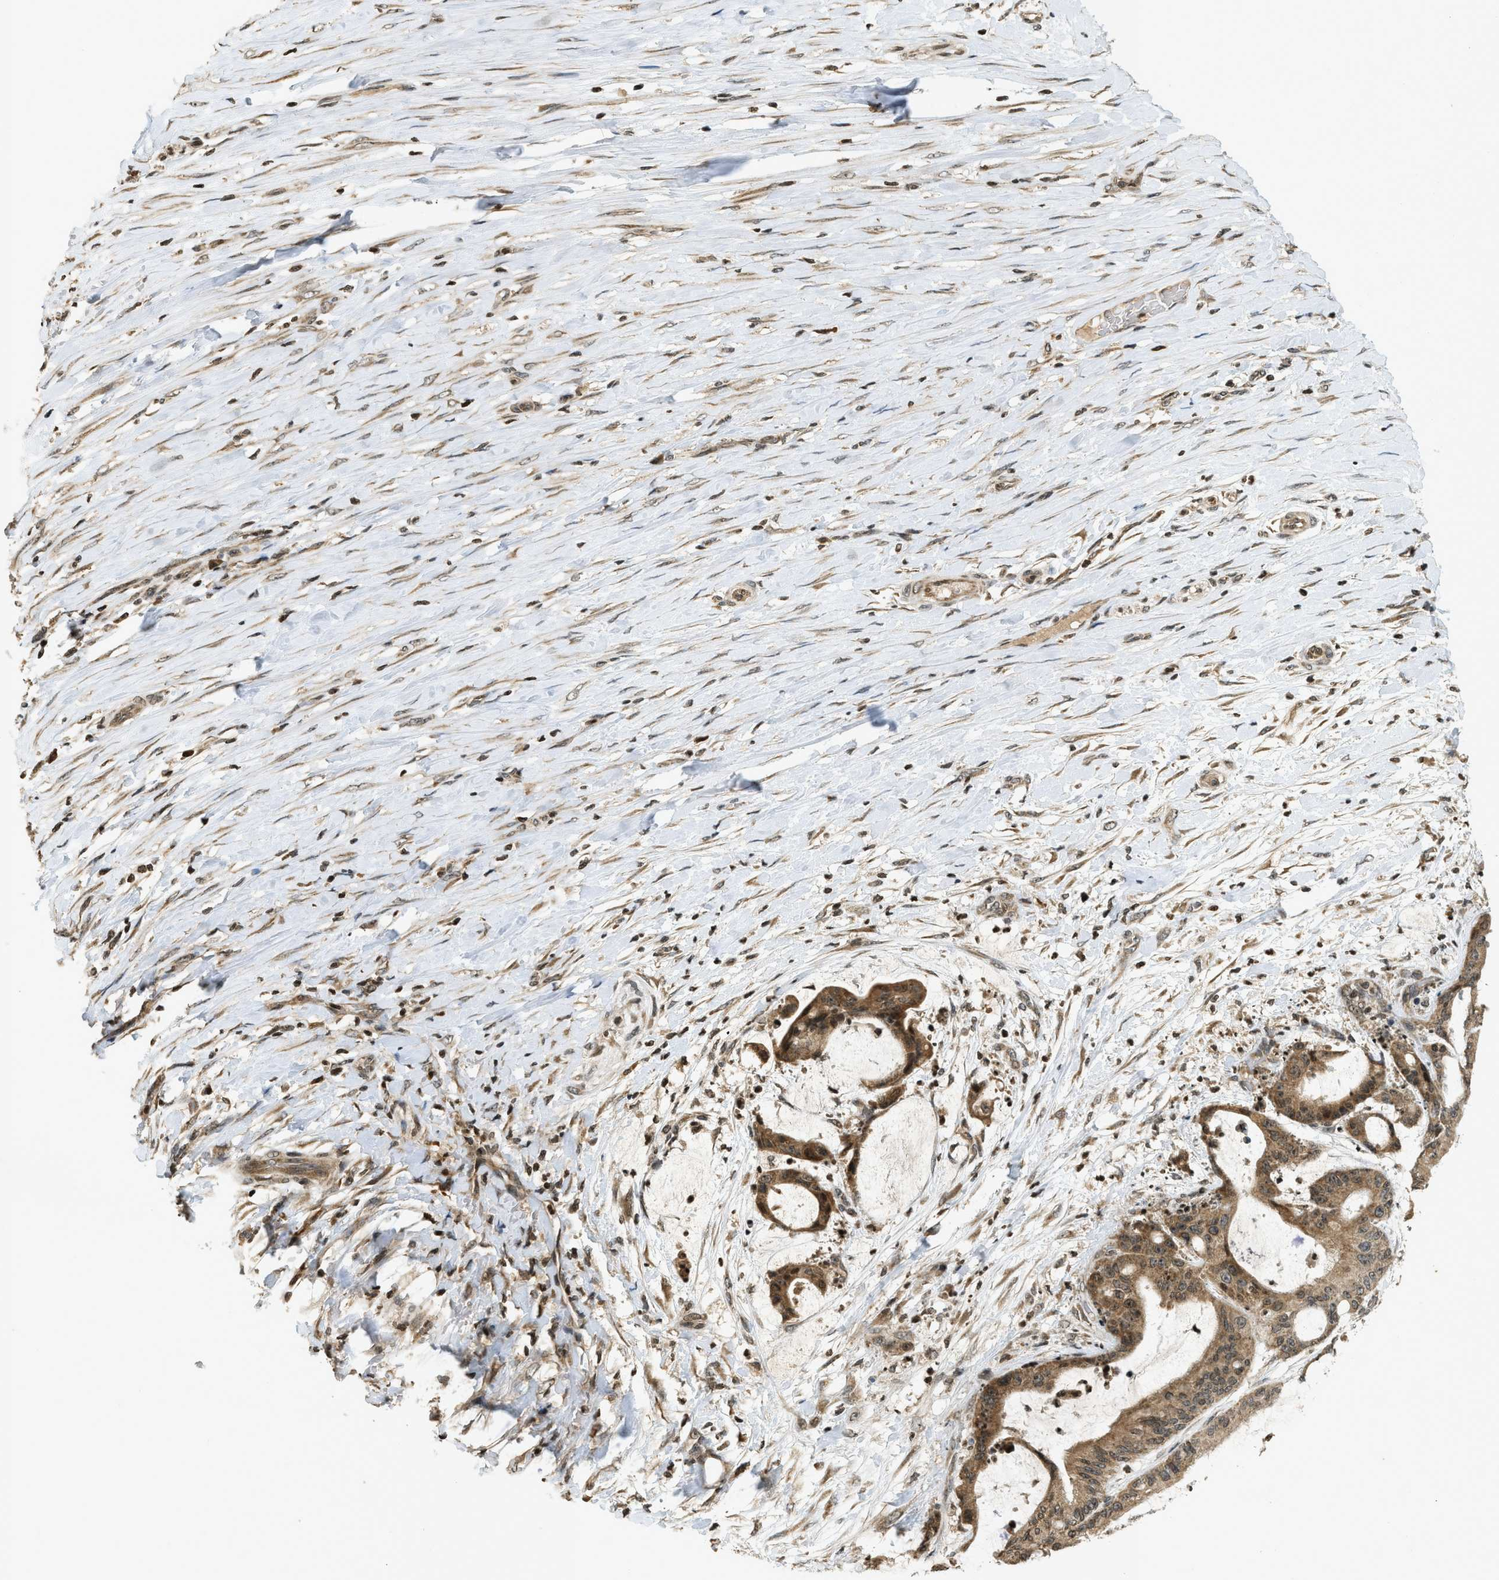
{"staining": {"intensity": "moderate", "quantity": ">75%", "location": "cytoplasmic/membranous"}, "tissue": "liver cancer", "cell_type": "Tumor cells", "image_type": "cancer", "snomed": [{"axis": "morphology", "description": "Cholangiocarcinoma"}, {"axis": "topography", "description": "Liver"}], "caption": "This photomicrograph reveals immunohistochemistry staining of human liver cholangiocarcinoma, with medium moderate cytoplasmic/membranous expression in approximately >75% of tumor cells.", "gene": "SIAH1", "patient": {"sex": "female", "age": 73}}